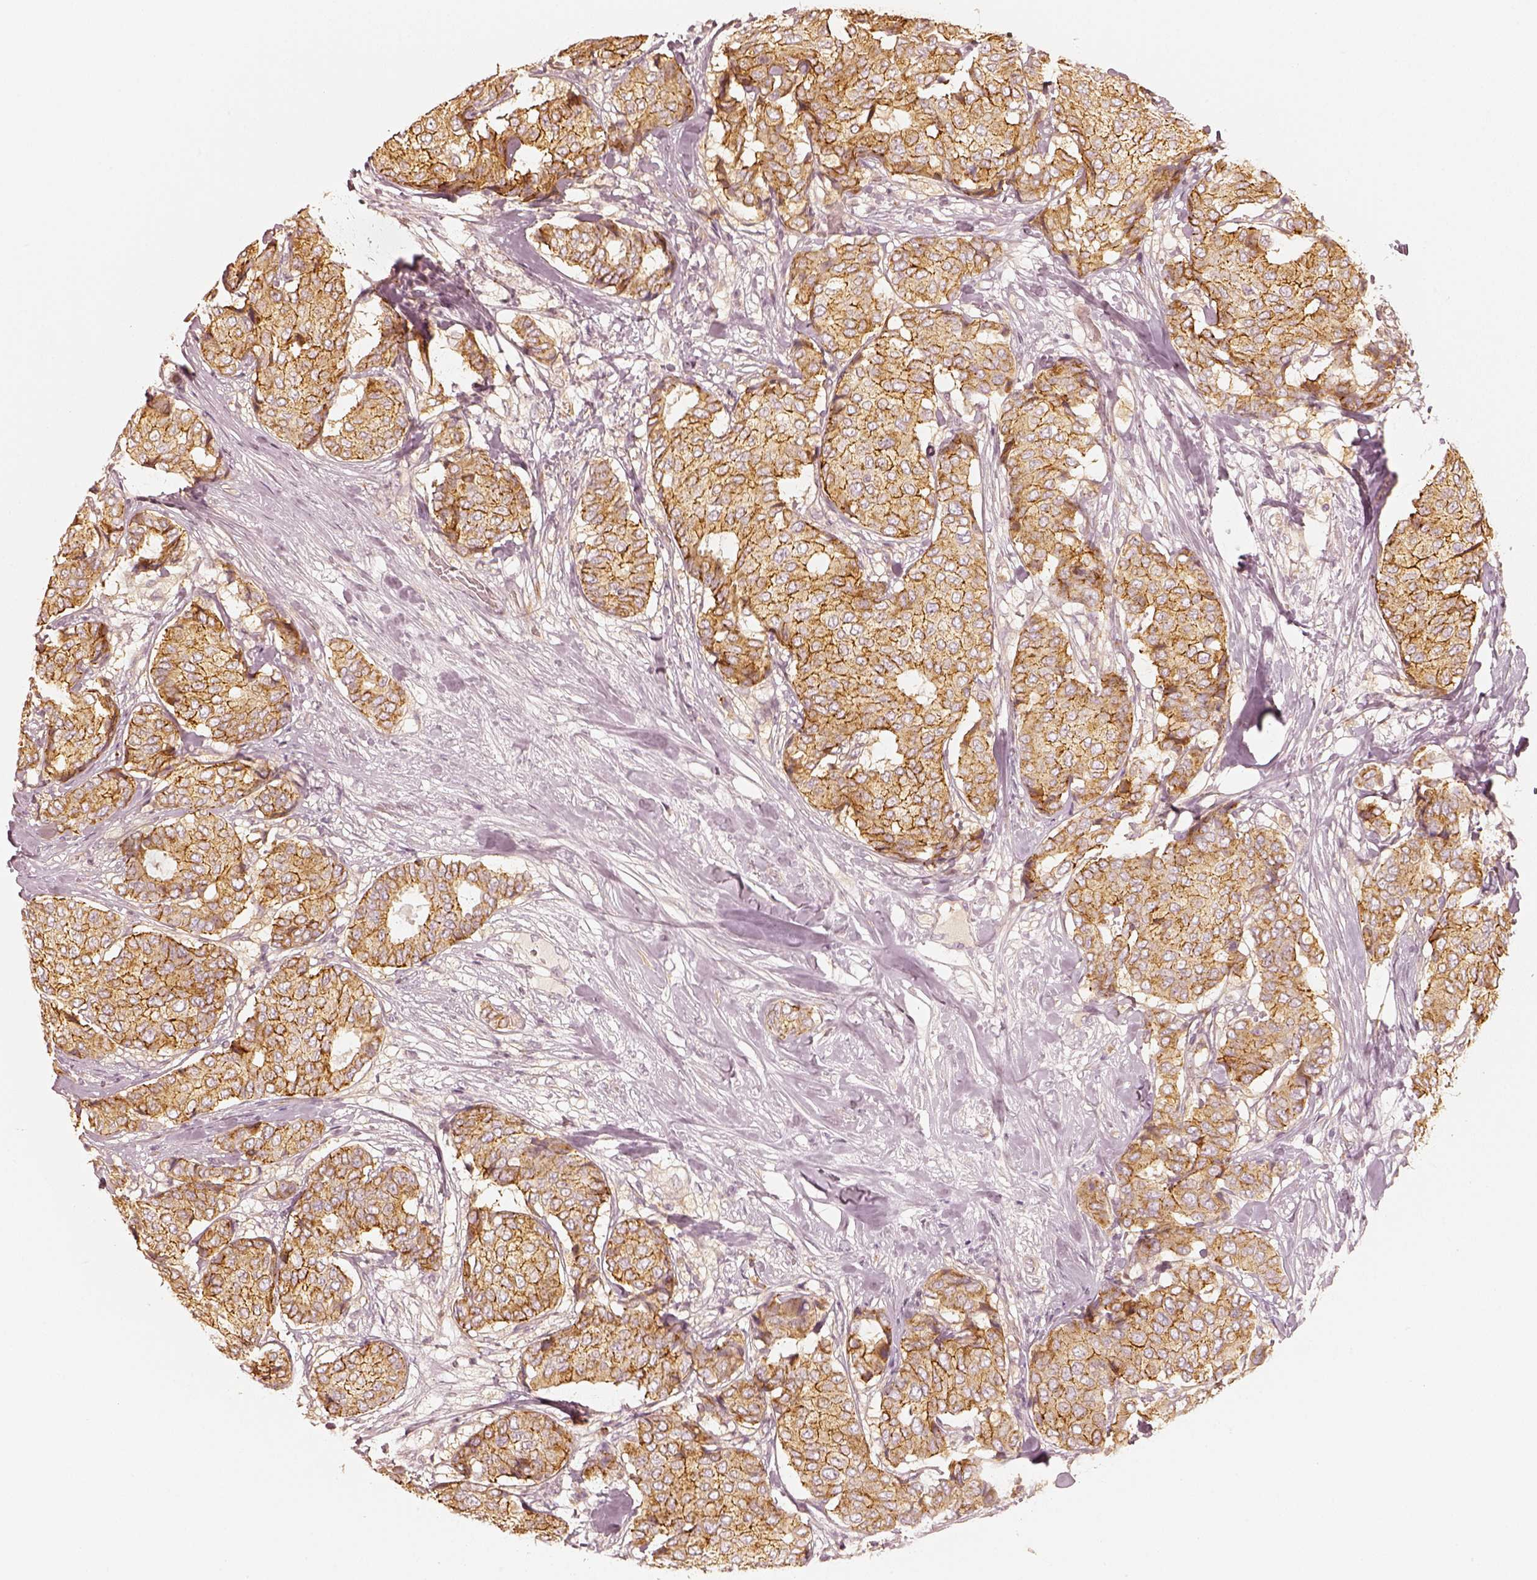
{"staining": {"intensity": "moderate", "quantity": ">75%", "location": "cytoplasmic/membranous"}, "tissue": "breast cancer", "cell_type": "Tumor cells", "image_type": "cancer", "snomed": [{"axis": "morphology", "description": "Duct carcinoma"}, {"axis": "topography", "description": "Breast"}], "caption": "Immunohistochemistry (DAB) staining of breast cancer (infiltrating ductal carcinoma) exhibits moderate cytoplasmic/membranous protein expression in approximately >75% of tumor cells. (DAB IHC with brightfield microscopy, high magnification).", "gene": "GORASP2", "patient": {"sex": "female", "age": 75}}